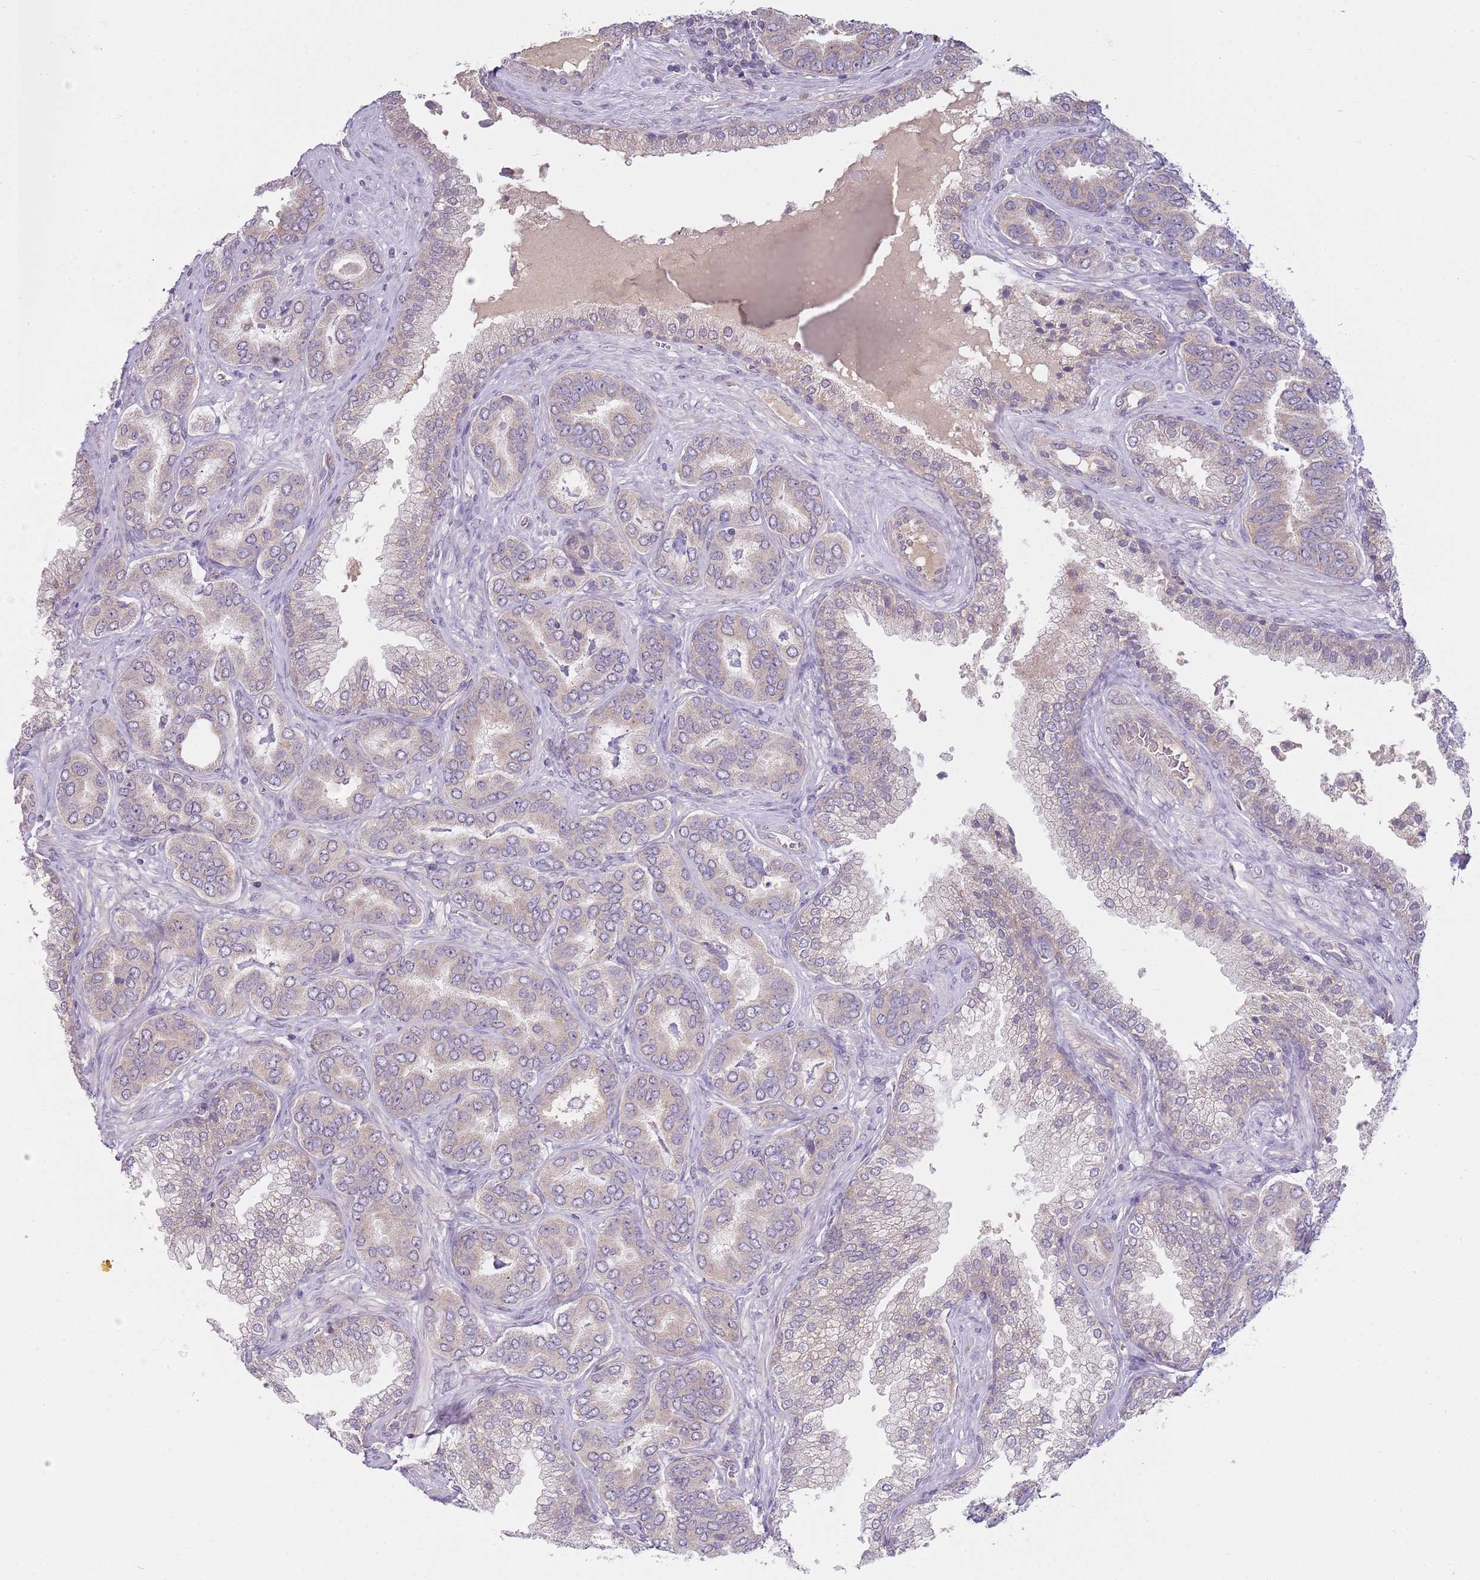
{"staining": {"intensity": "weak", "quantity": "25%-75%", "location": "cytoplasmic/membranous"}, "tissue": "prostate cancer", "cell_type": "Tumor cells", "image_type": "cancer", "snomed": [{"axis": "morphology", "description": "Adenocarcinoma, High grade"}, {"axis": "topography", "description": "Prostate"}], "caption": "Prostate adenocarcinoma (high-grade) was stained to show a protein in brown. There is low levels of weak cytoplasmic/membranous positivity in about 25%-75% of tumor cells.", "gene": "SKOR2", "patient": {"sex": "male", "age": 72}}